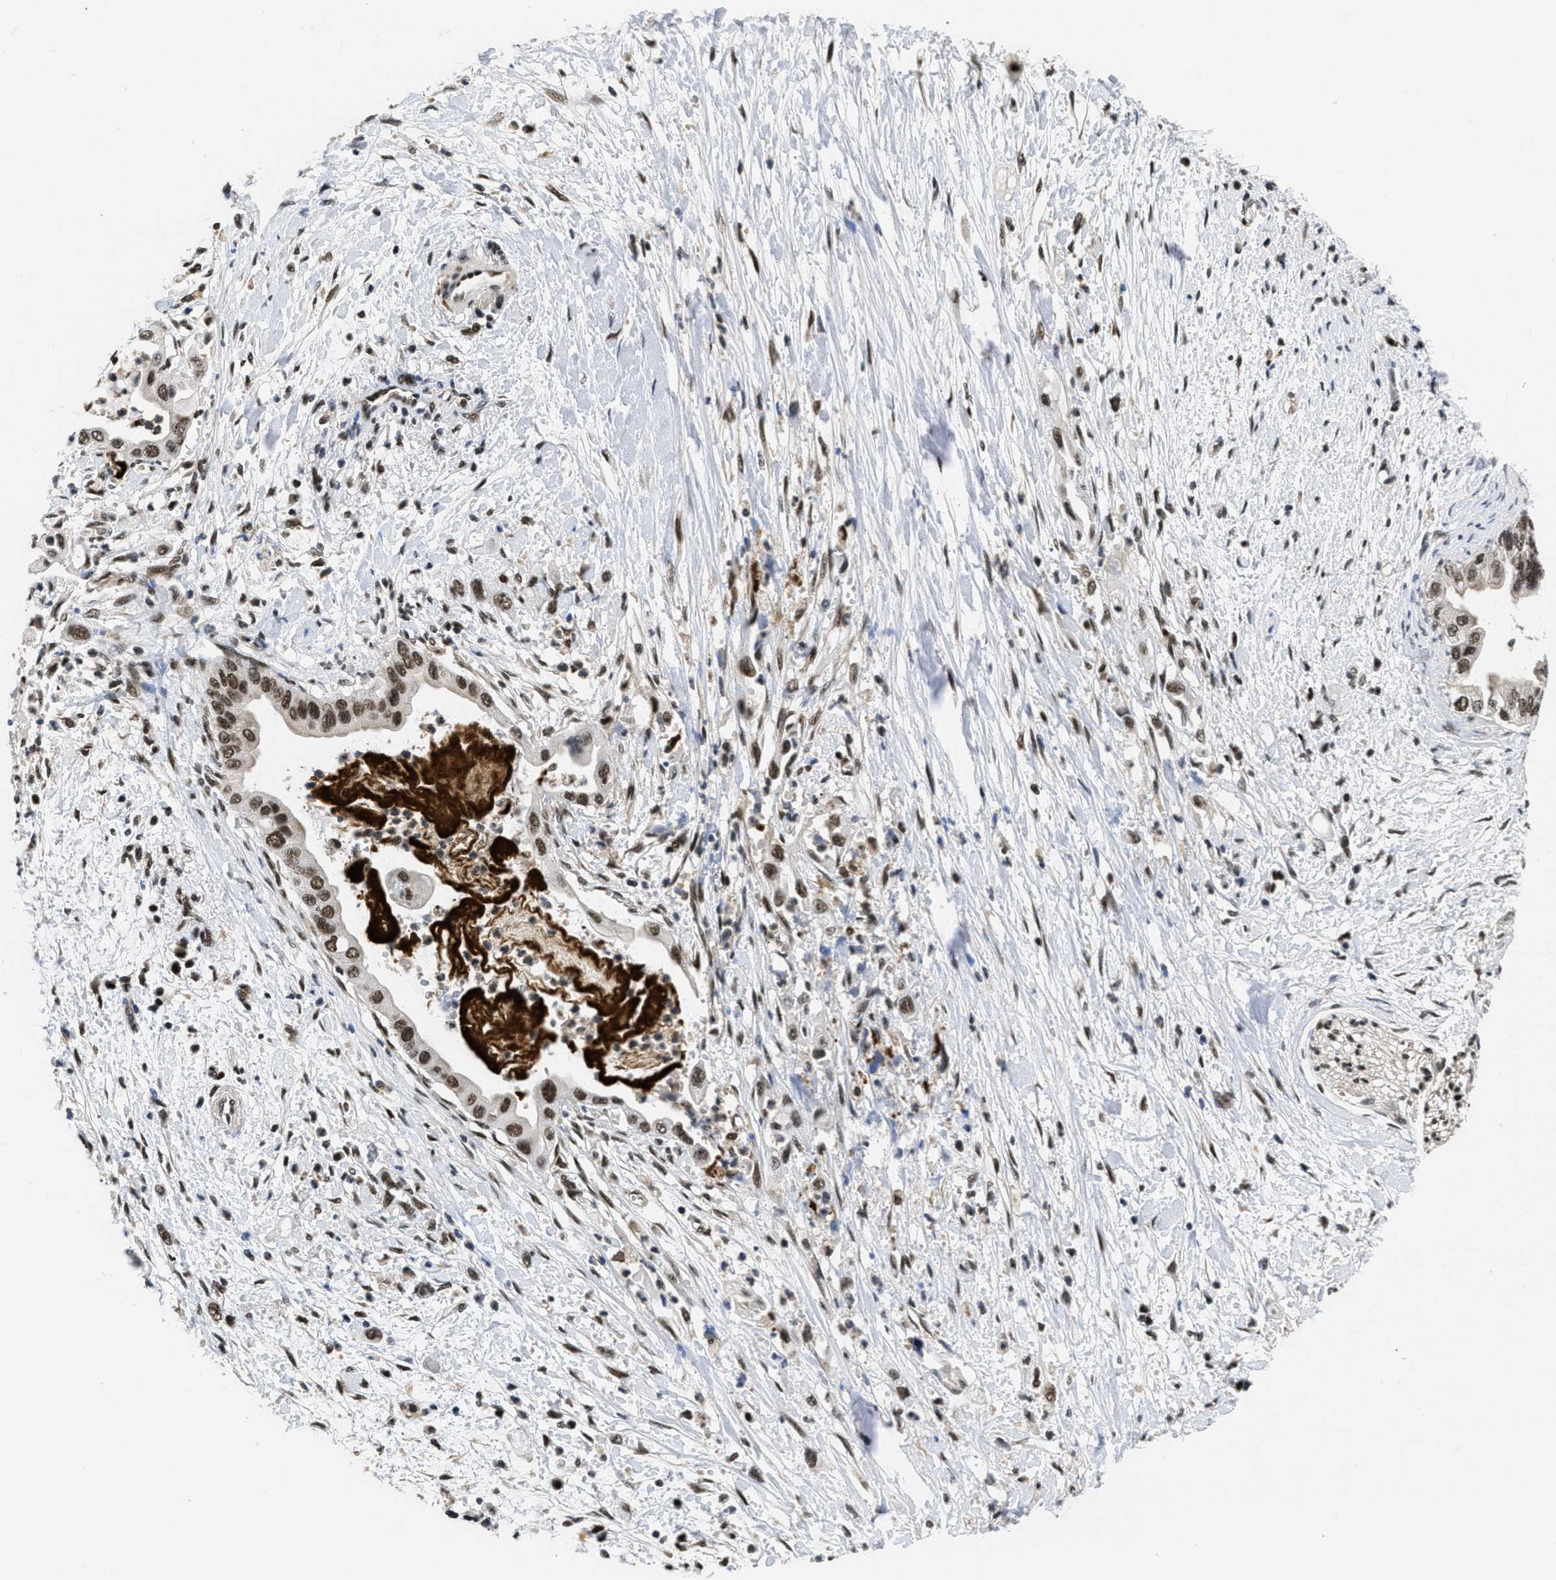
{"staining": {"intensity": "moderate", "quantity": ">75%", "location": "nuclear"}, "tissue": "pancreatic cancer", "cell_type": "Tumor cells", "image_type": "cancer", "snomed": [{"axis": "morphology", "description": "Adenocarcinoma, NOS"}, {"axis": "topography", "description": "Pancreas"}], "caption": "DAB (3,3'-diaminobenzidine) immunohistochemical staining of human adenocarcinoma (pancreatic) shows moderate nuclear protein expression in approximately >75% of tumor cells. The protein of interest is shown in brown color, while the nuclei are stained blue.", "gene": "CUL4B", "patient": {"sex": "male", "age": 55}}